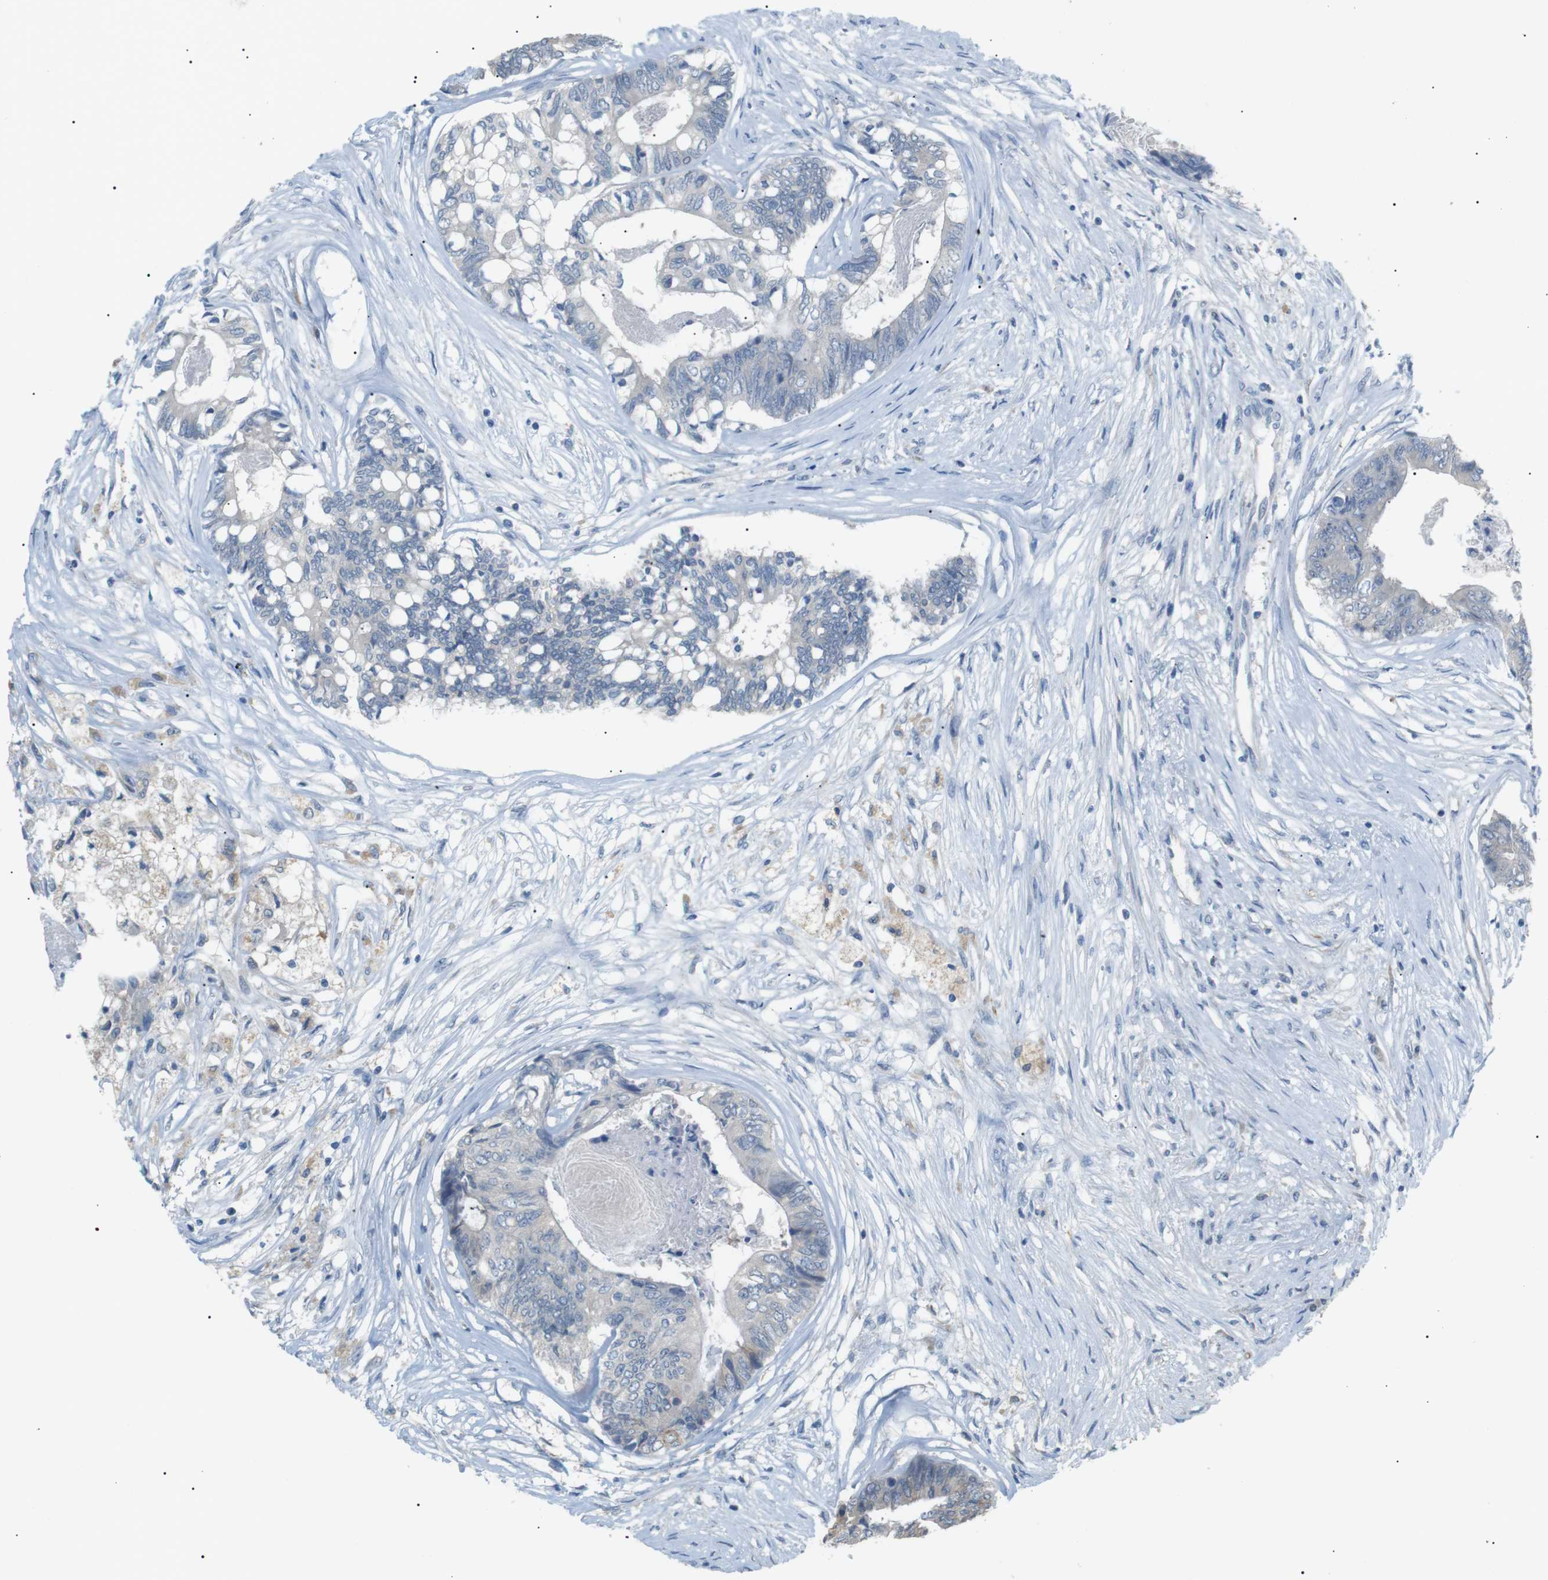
{"staining": {"intensity": "negative", "quantity": "none", "location": "none"}, "tissue": "colorectal cancer", "cell_type": "Tumor cells", "image_type": "cancer", "snomed": [{"axis": "morphology", "description": "Adenocarcinoma, NOS"}, {"axis": "topography", "description": "Rectum"}], "caption": "This is an immunohistochemistry (IHC) photomicrograph of adenocarcinoma (colorectal). There is no staining in tumor cells.", "gene": "CDH26", "patient": {"sex": "male", "age": 63}}